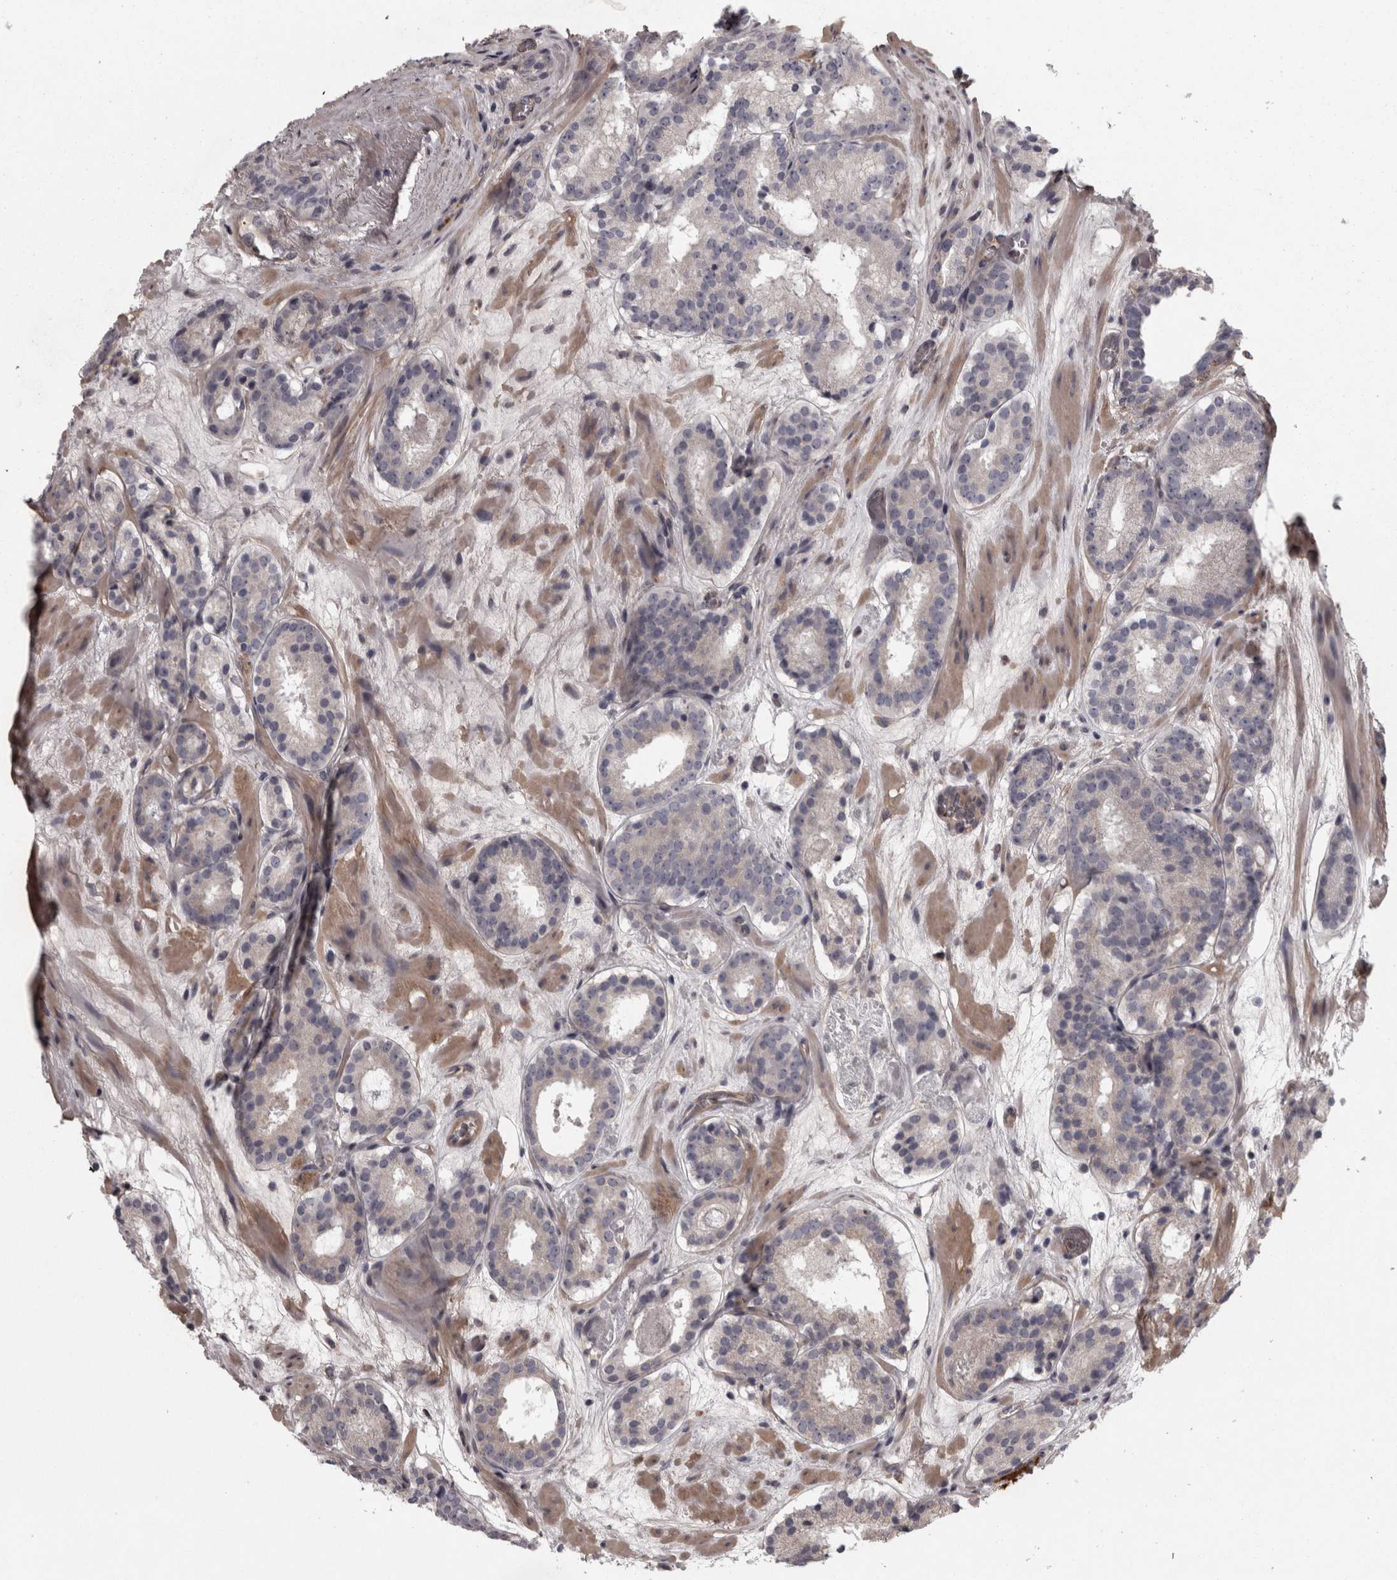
{"staining": {"intensity": "negative", "quantity": "none", "location": "none"}, "tissue": "prostate cancer", "cell_type": "Tumor cells", "image_type": "cancer", "snomed": [{"axis": "morphology", "description": "Adenocarcinoma, Low grade"}, {"axis": "topography", "description": "Prostate"}], "caption": "Immunohistochemistry micrograph of neoplastic tissue: prostate cancer stained with DAB exhibits no significant protein staining in tumor cells.", "gene": "RSU1", "patient": {"sex": "male", "age": 69}}